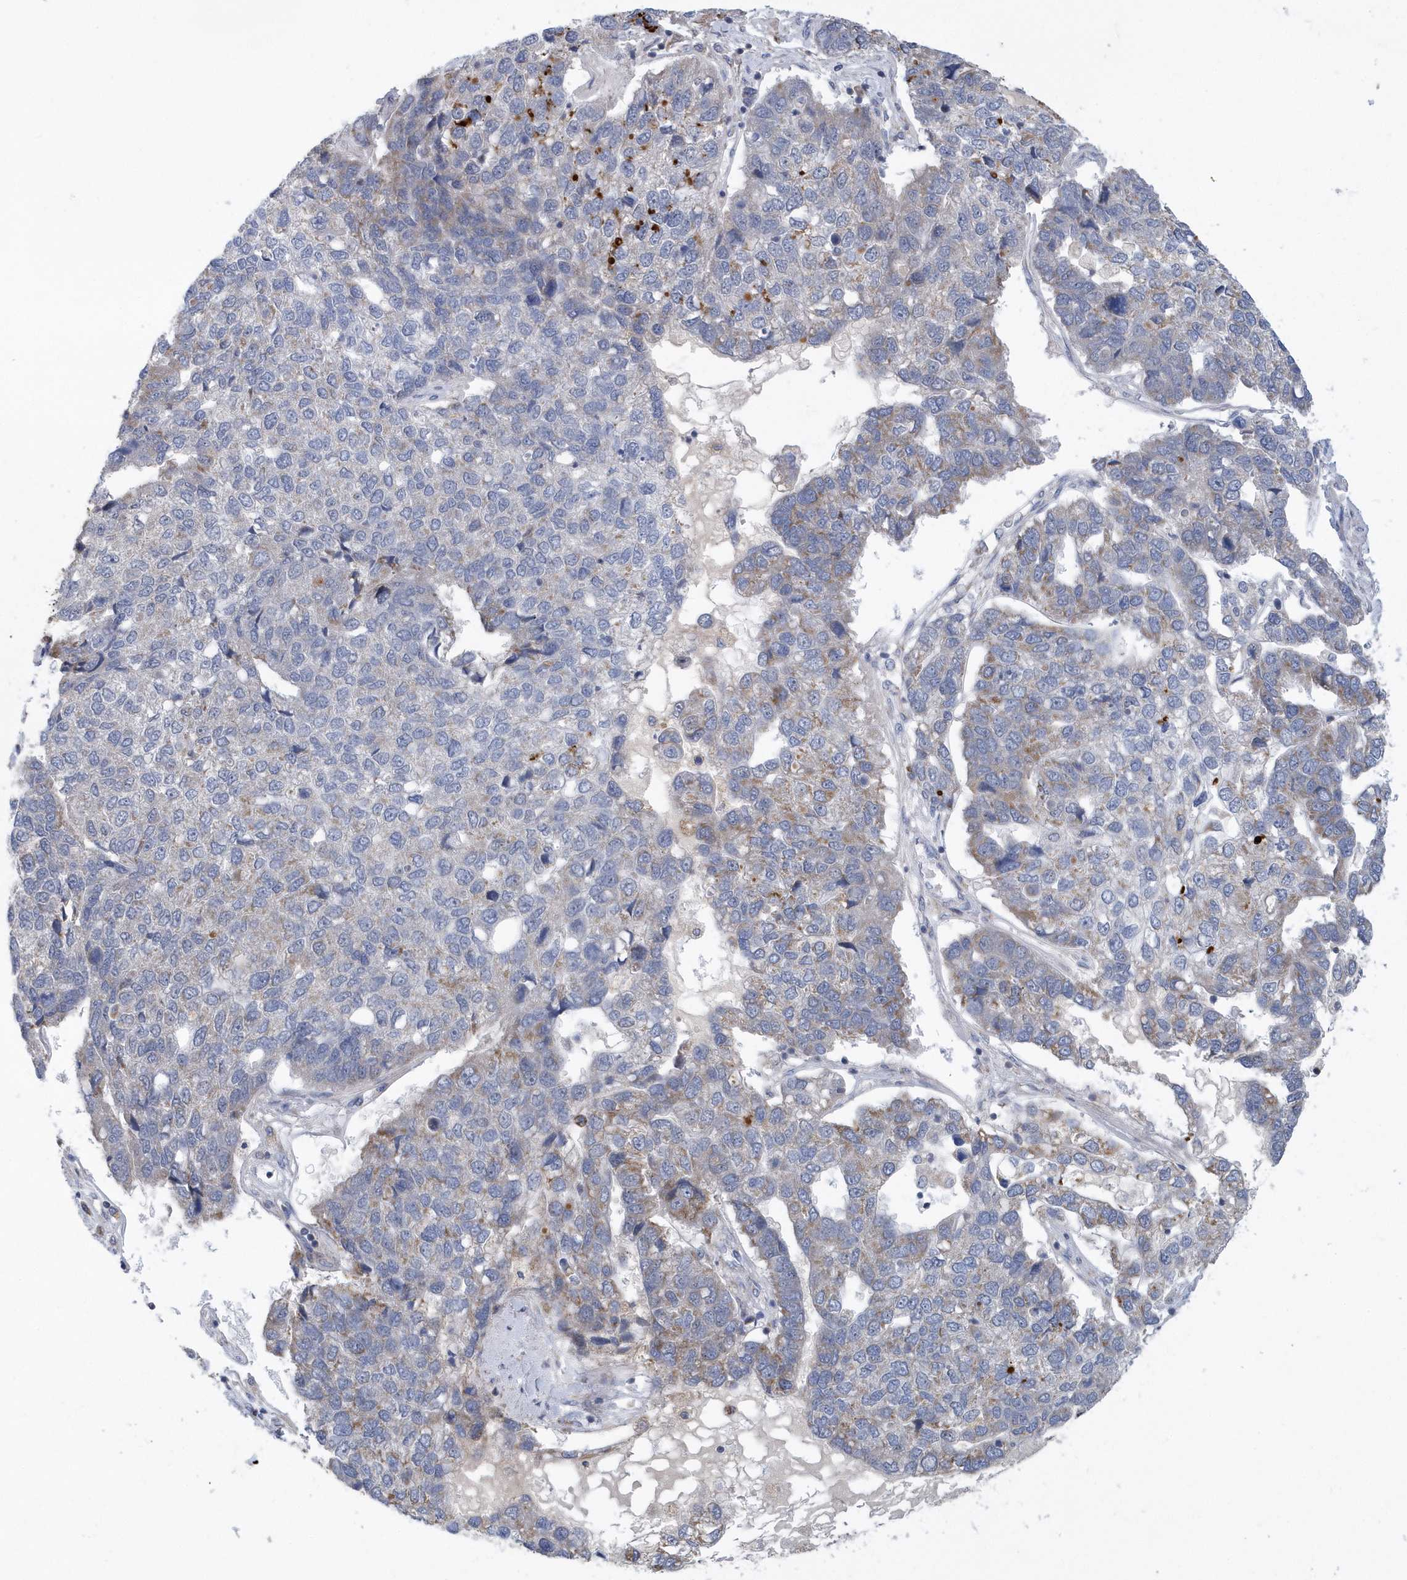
{"staining": {"intensity": "negative", "quantity": "none", "location": "none"}, "tissue": "pancreatic cancer", "cell_type": "Tumor cells", "image_type": "cancer", "snomed": [{"axis": "morphology", "description": "Adenocarcinoma, NOS"}, {"axis": "topography", "description": "Pancreas"}], "caption": "Histopathology image shows no protein expression in tumor cells of pancreatic adenocarcinoma tissue.", "gene": "VWA5B2", "patient": {"sex": "female", "age": 61}}